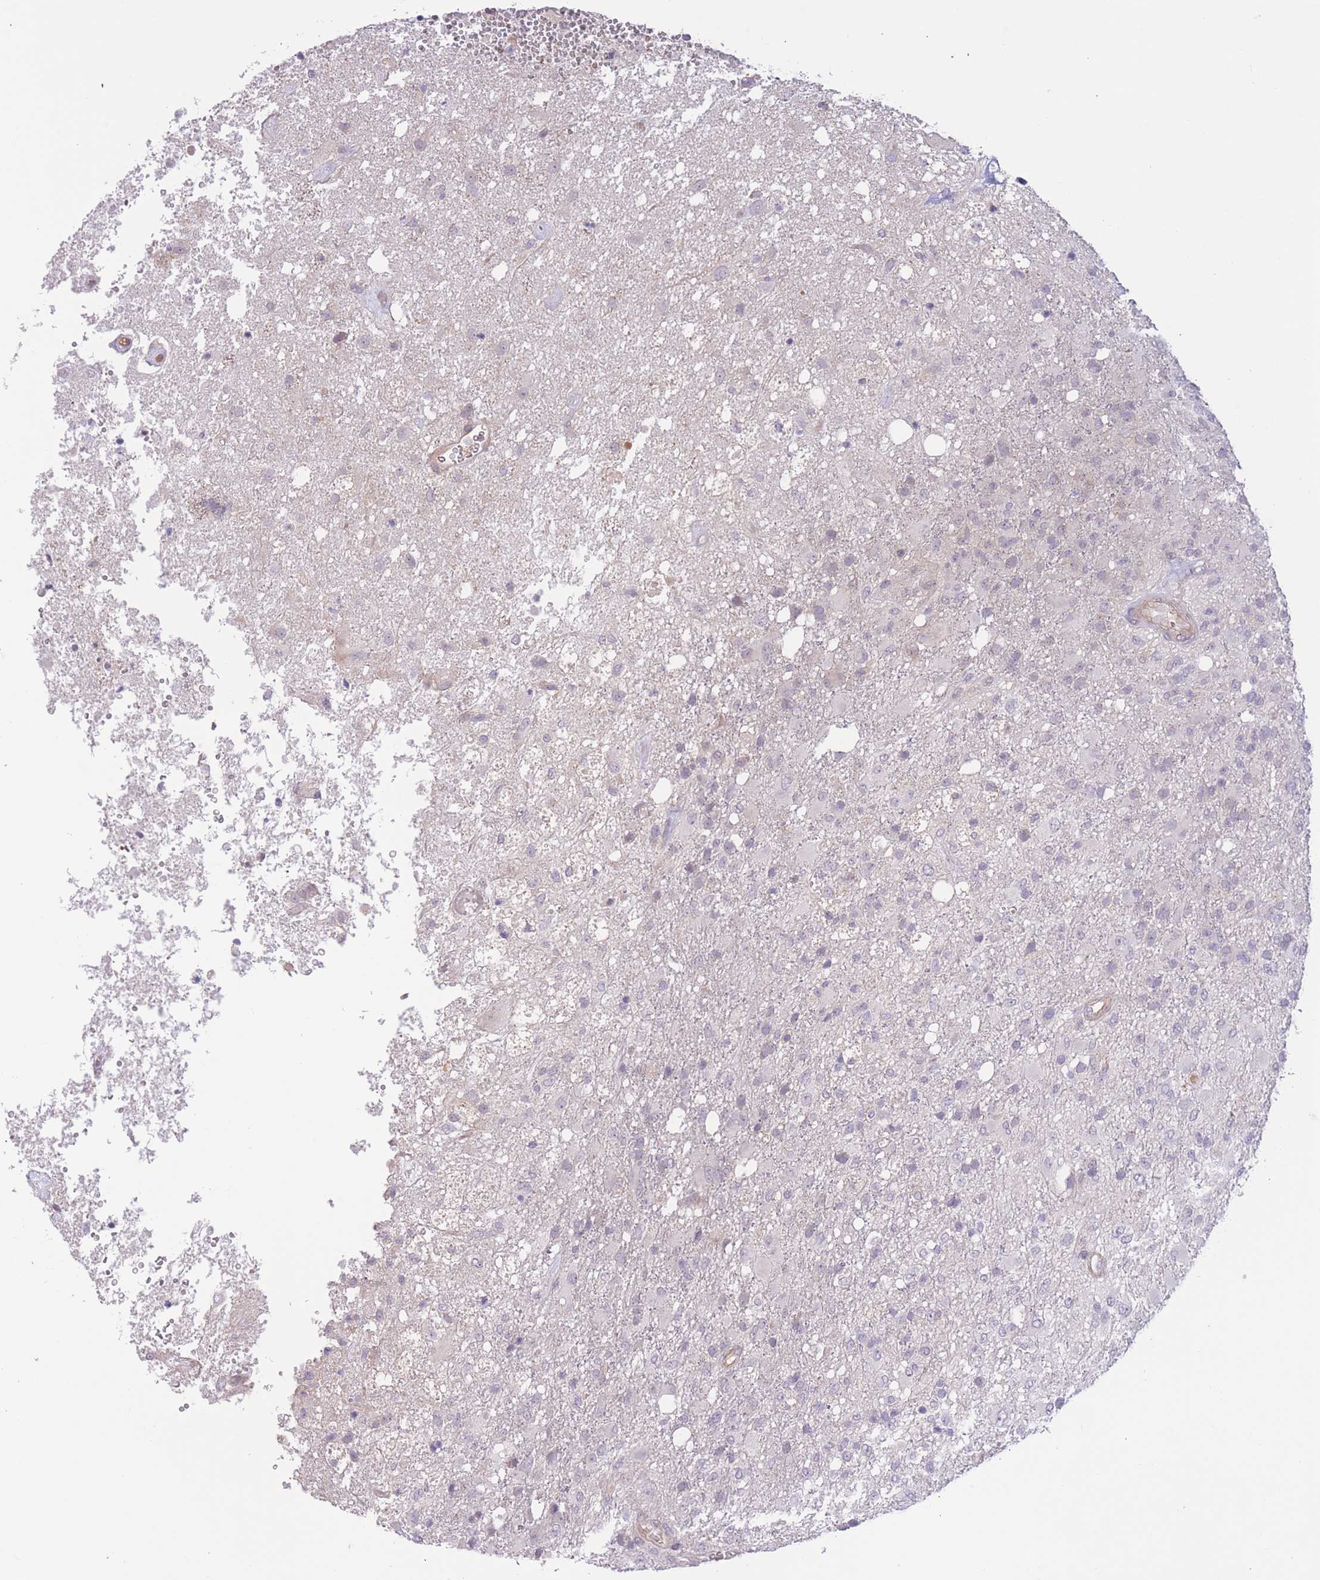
{"staining": {"intensity": "negative", "quantity": "none", "location": "none"}, "tissue": "glioma", "cell_type": "Tumor cells", "image_type": "cancer", "snomed": [{"axis": "morphology", "description": "Glioma, malignant, High grade"}, {"axis": "topography", "description": "Brain"}], "caption": "Immunohistochemistry (IHC) of malignant glioma (high-grade) reveals no expression in tumor cells. (DAB (3,3'-diaminobenzidine) IHC visualized using brightfield microscopy, high magnification).", "gene": "FUT5", "patient": {"sex": "female", "age": 74}}